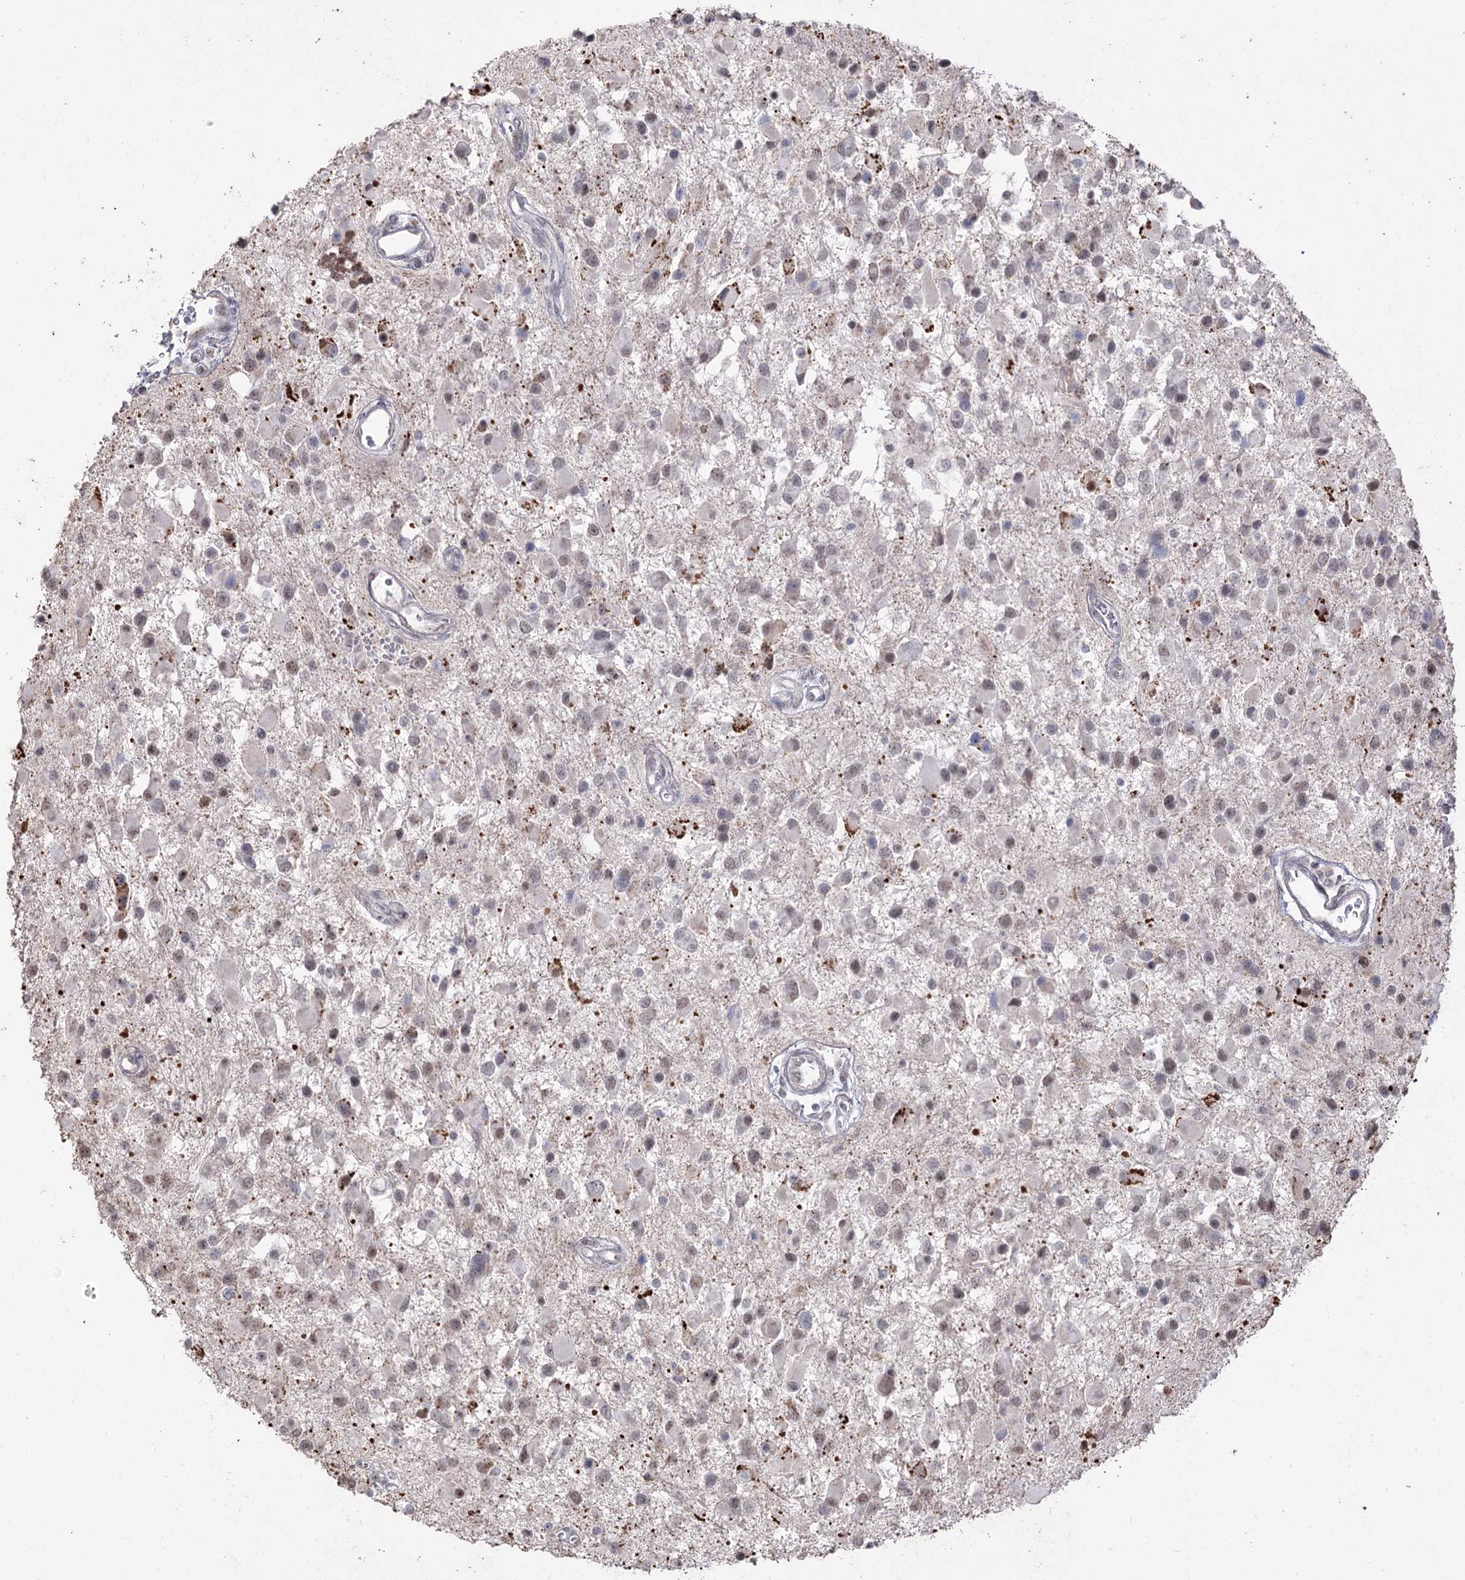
{"staining": {"intensity": "weak", "quantity": "<25%", "location": "nuclear"}, "tissue": "glioma", "cell_type": "Tumor cells", "image_type": "cancer", "snomed": [{"axis": "morphology", "description": "Glioma, malignant, High grade"}, {"axis": "topography", "description": "Brain"}], "caption": "There is no significant expression in tumor cells of malignant glioma (high-grade).", "gene": "RUFY4", "patient": {"sex": "male", "age": 53}}